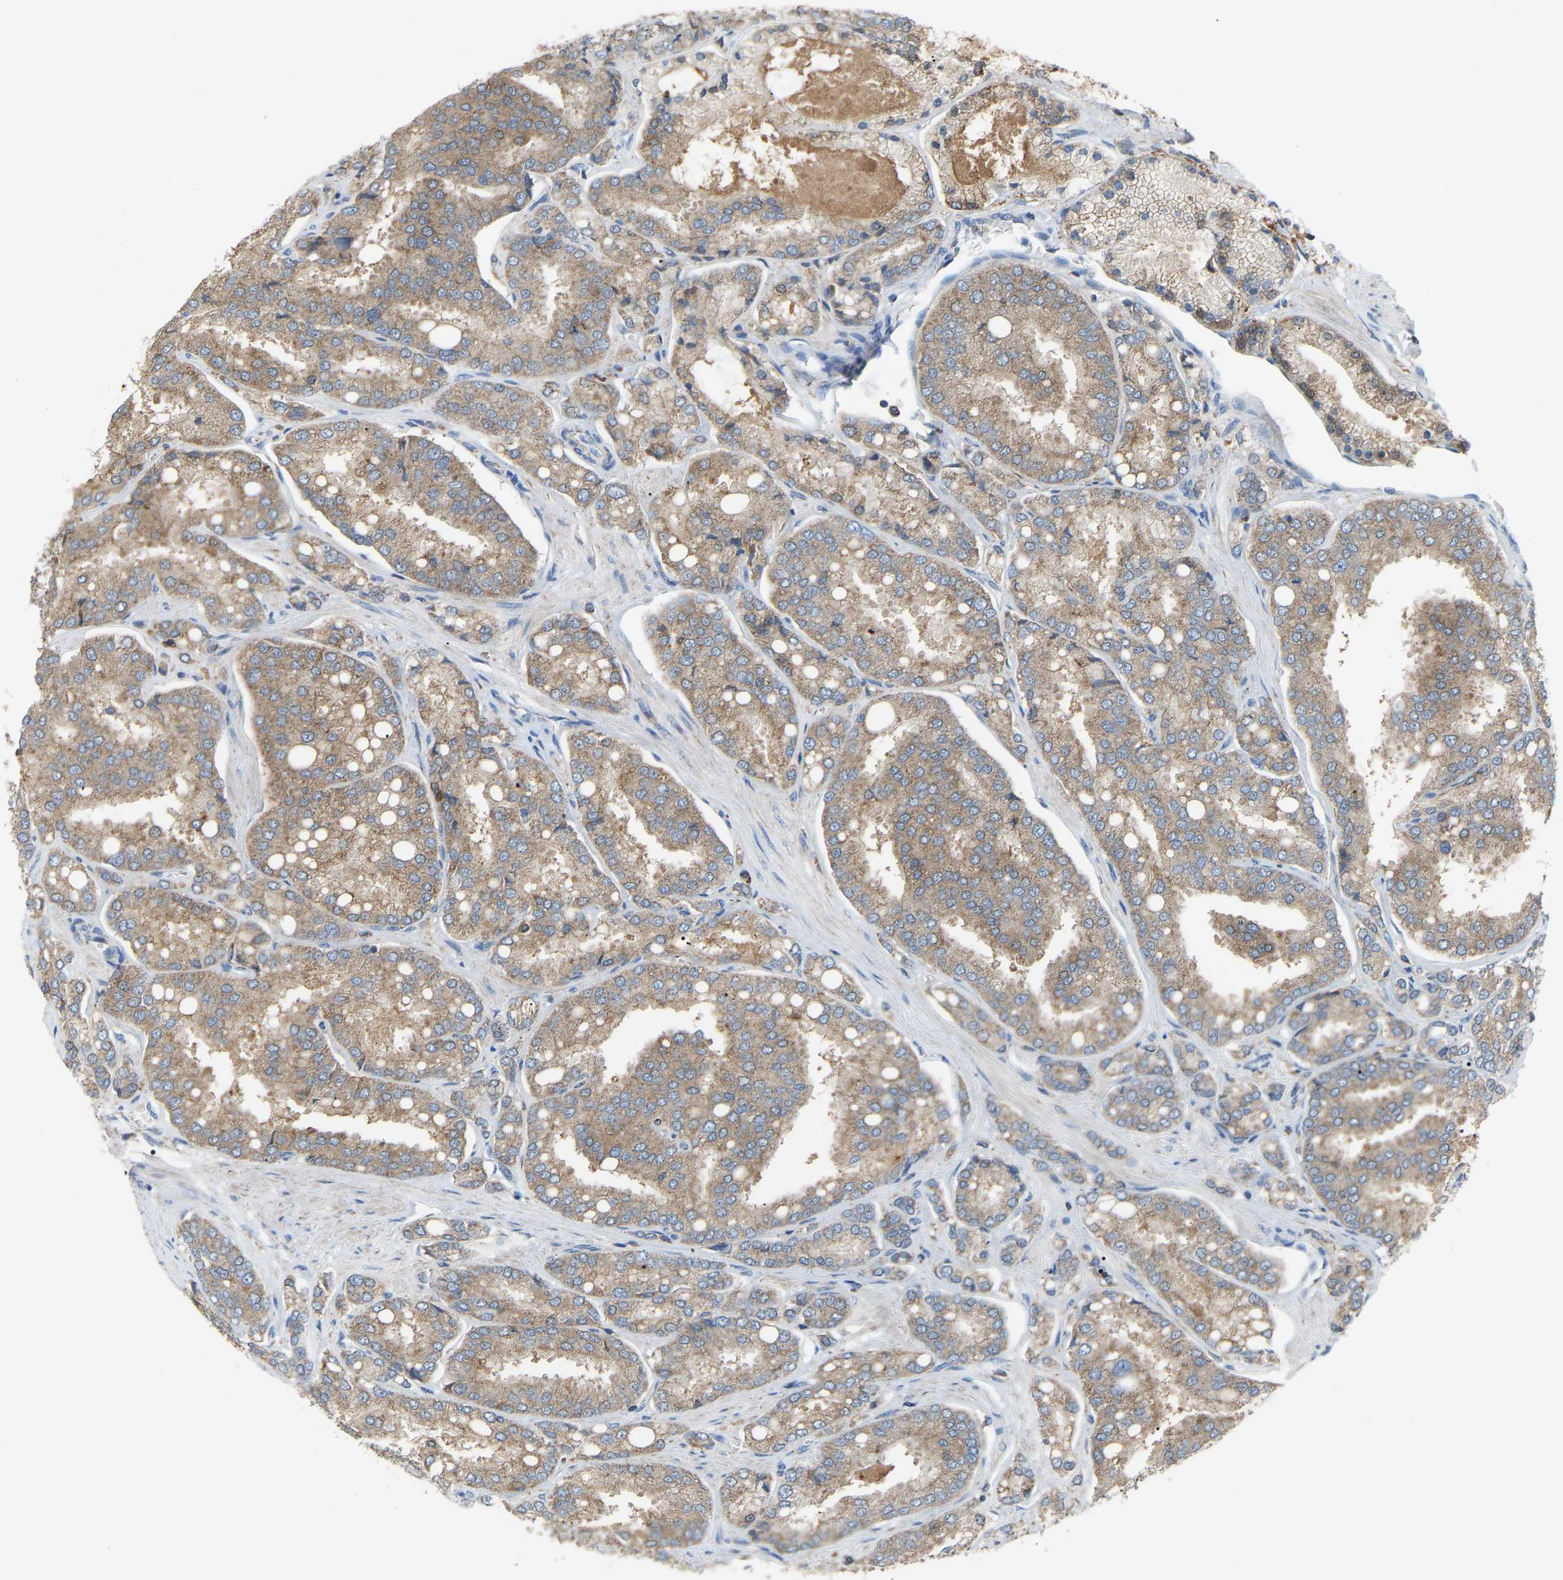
{"staining": {"intensity": "moderate", "quantity": ">75%", "location": "cytoplasmic/membranous"}, "tissue": "prostate cancer", "cell_type": "Tumor cells", "image_type": "cancer", "snomed": [{"axis": "morphology", "description": "Adenocarcinoma, High grade"}, {"axis": "topography", "description": "Prostate"}], "caption": "High-power microscopy captured an IHC photomicrograph of prostate cancer (adenocarcinoma (high-grade)), revealing moderate cytoplasmic/membranous positivity in approximately >75% of tumor cells.", "gene": "CROT", "patient": {"sex": "male", "age": 50}}